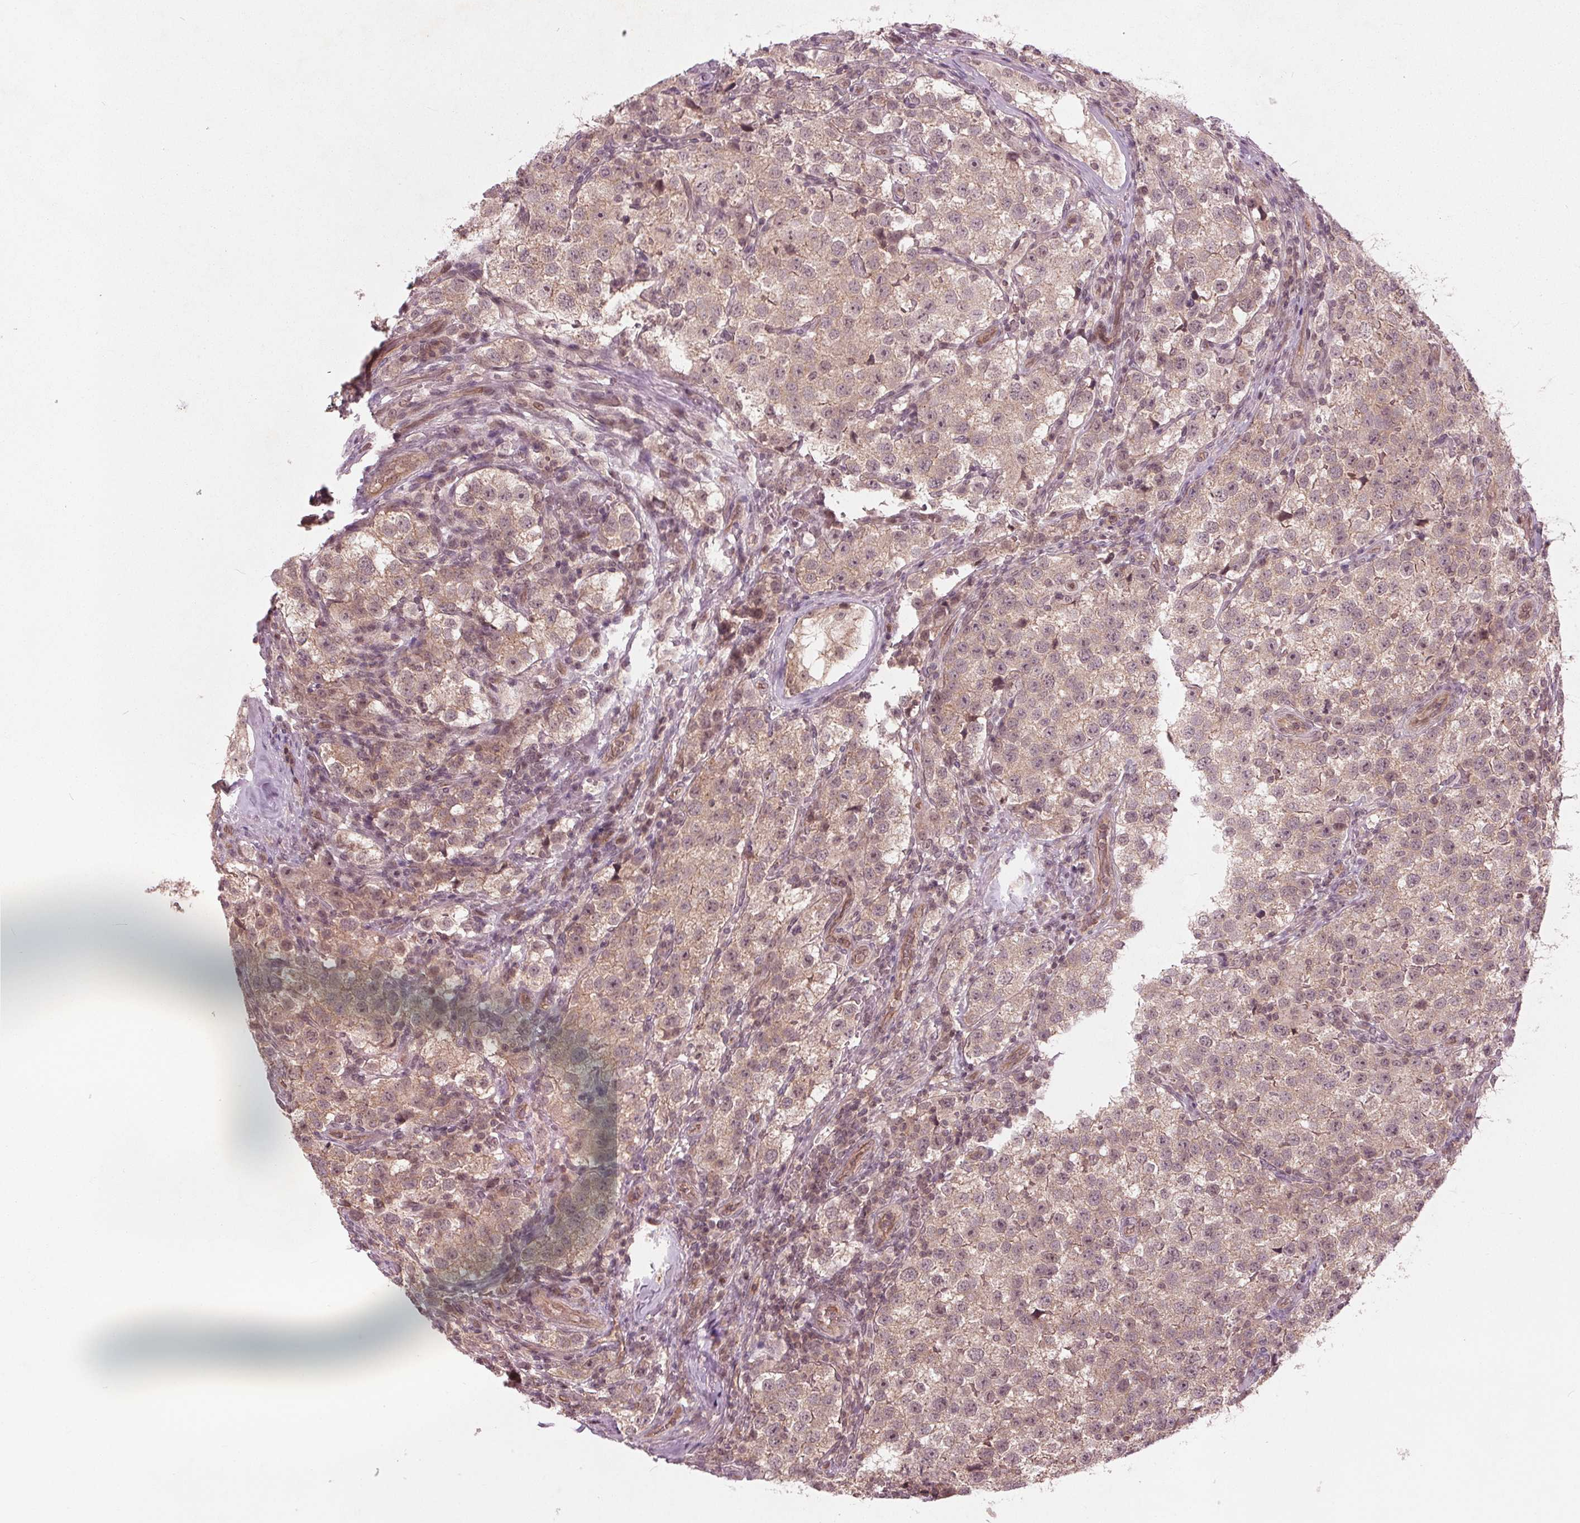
{"staining": {"intensity": "weak", "quantity": "25%-75%", "location": "cytoplasmic/membranous,nuclear"}, "tissue": "testis cancer", "cell_type": "Tumor cells", "image_type": "cancer", "snomed": [{"axis": "morphology", "description": "Seminoma, NOS"}, {"axis": "topography", "description": "Testis"}], "caption": "Immunohistochemical staining of testis cancer (seminoma) reveals low levels of weak cytoplasmic/membranous and nuclear protein positivity in approximately 25%-75% of tumor cells.", "gene": "BTBD1", "patient": {"sex": "male", "age": 37}}